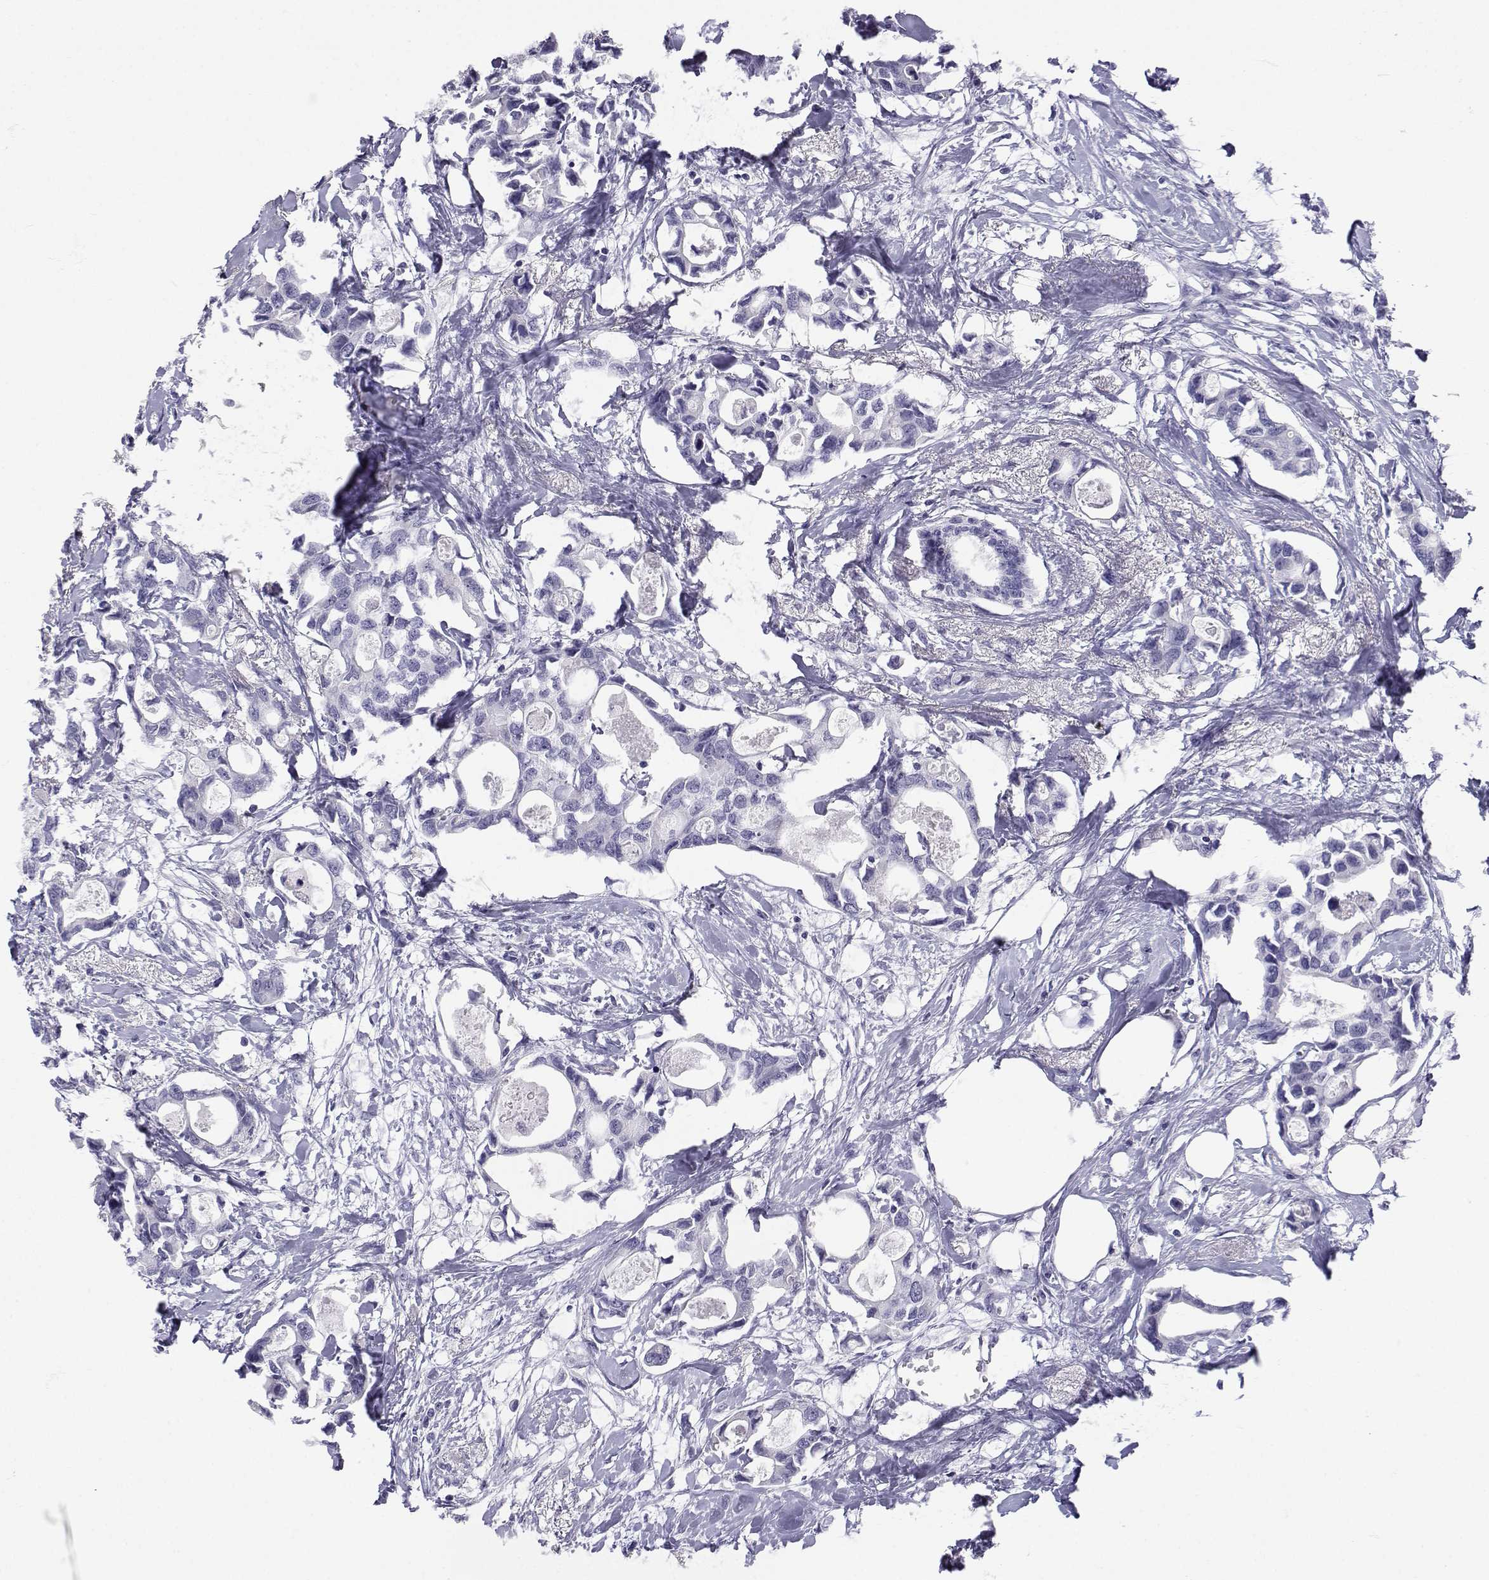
{"staining": {"intensity": "negative", "quantity": "none", "location": "none"}, "tissue": "breast cancer", "cell_type": "Tumor cells", "image_type": "cancer", "snomed": [{"axis": "morphology", "description": "Duct carcinoma"}, {"axis": "topography", "description": "Breast"}], "caption": "Immunohistochemical staining of human breast intraductal carcinoma displays no significant positivity in tumor cells.", "gene": "SLC6A3", "patient": {"sex": "female", "age": 83}}